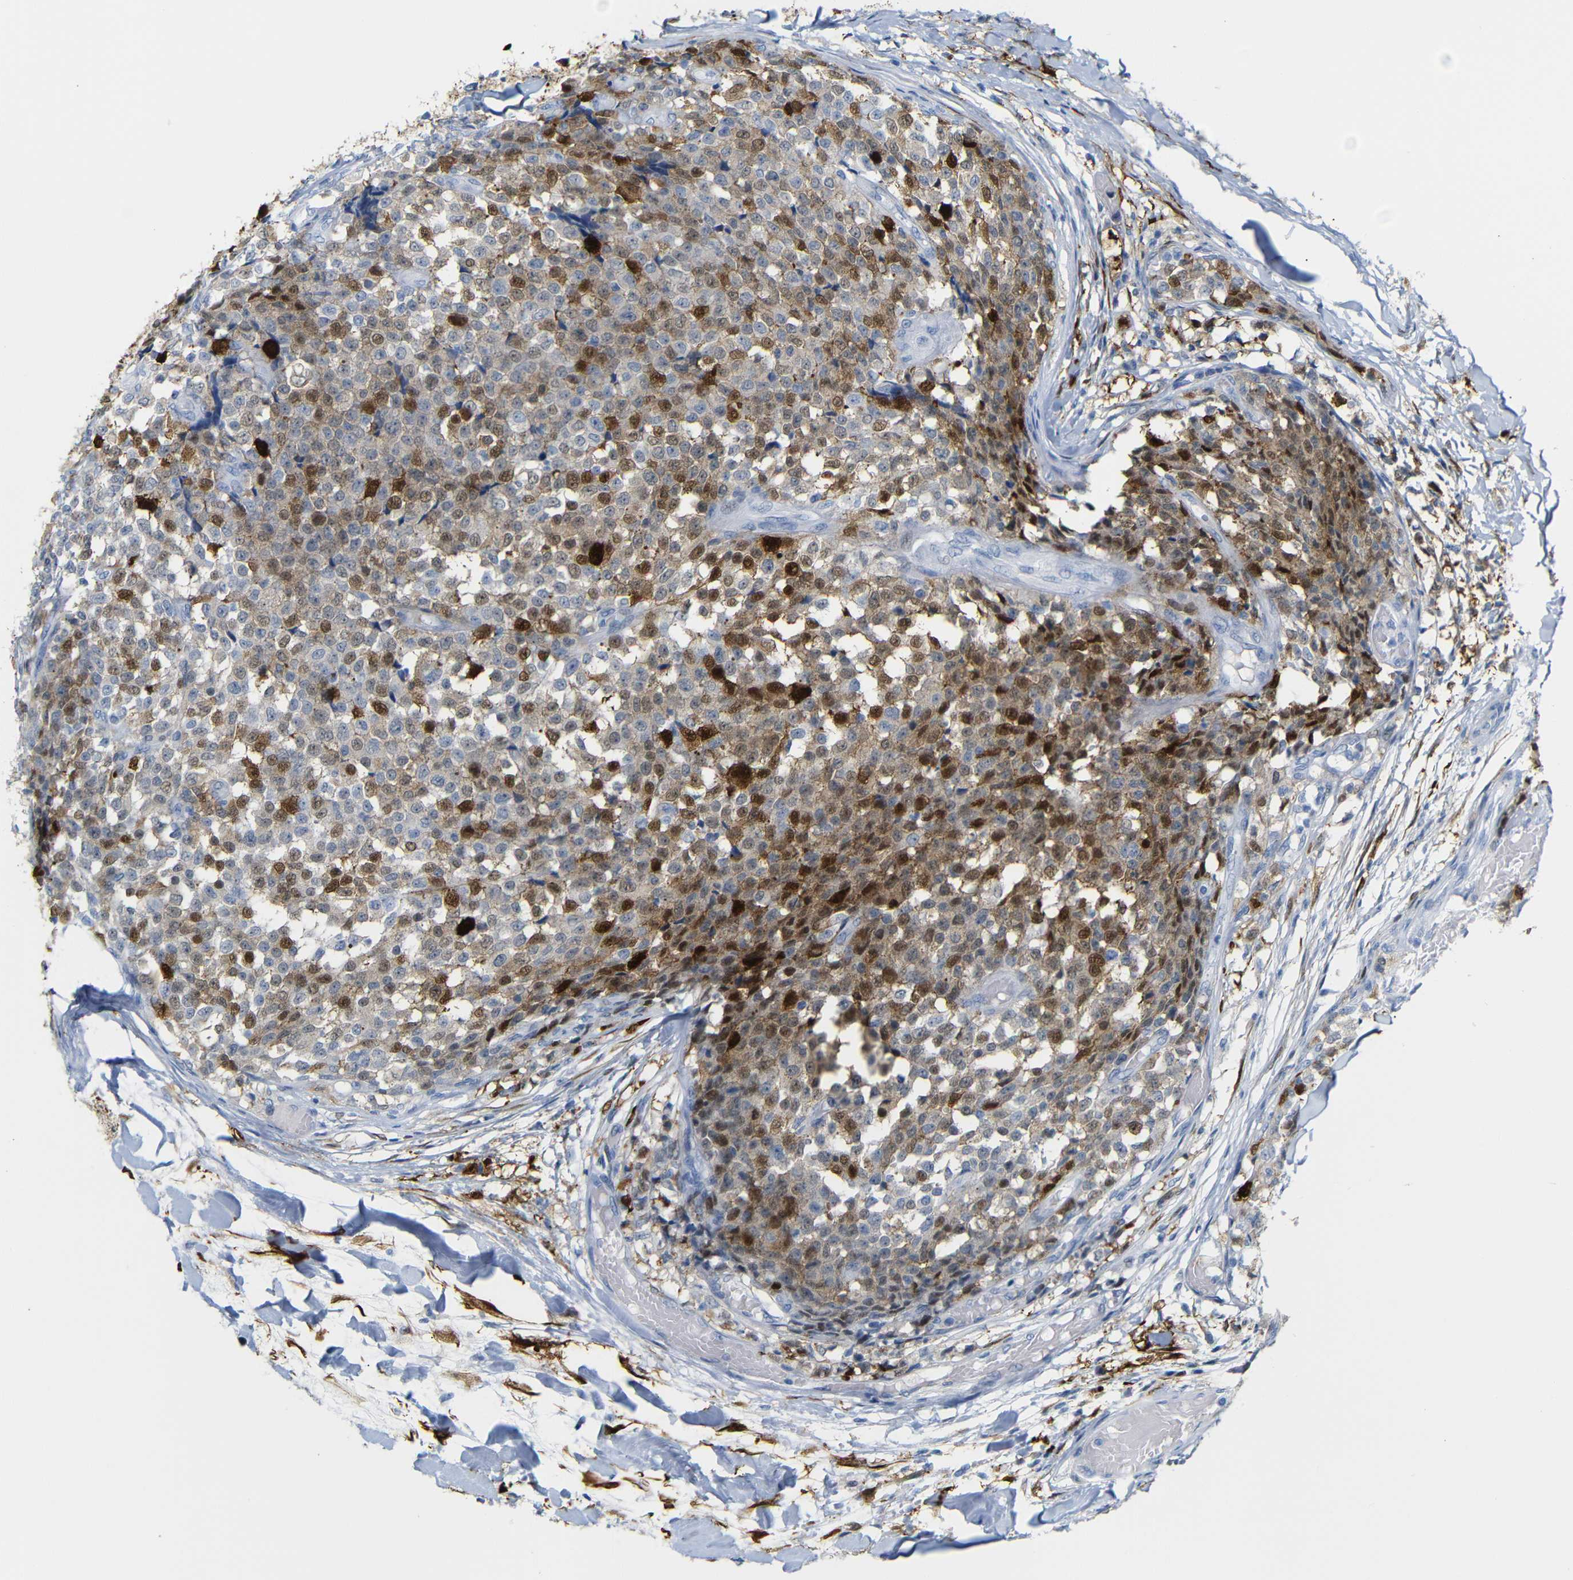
{"staining": {"intensity": "moderate", "quantity": ">75%", "location": "cytoplasmic/membranous,nuclear"}, "tissue": "testis cancer", "cell_type": "Tumor cells", "image_type": "cancer", "snomed": [{"axis": "morphology", "description": "Seminoma, NOS"}, {"axis": "topography", "description": "Testis"}], "caption": "Immunohistochemistry staining of testis cancer, which reveals medium levels of moderate cytoplasmic/membranous and nuclear staining in approximately >75% of tumor cells indicating moderate cytoplasmic/membranous and nuclear protein staining. The staining was performed using DAB (brown) for protein detection and nuclei were counterstained in hematoxylin (blue).", "gene": "MT1A", "patient": {"sex": "male", "age": 59}}